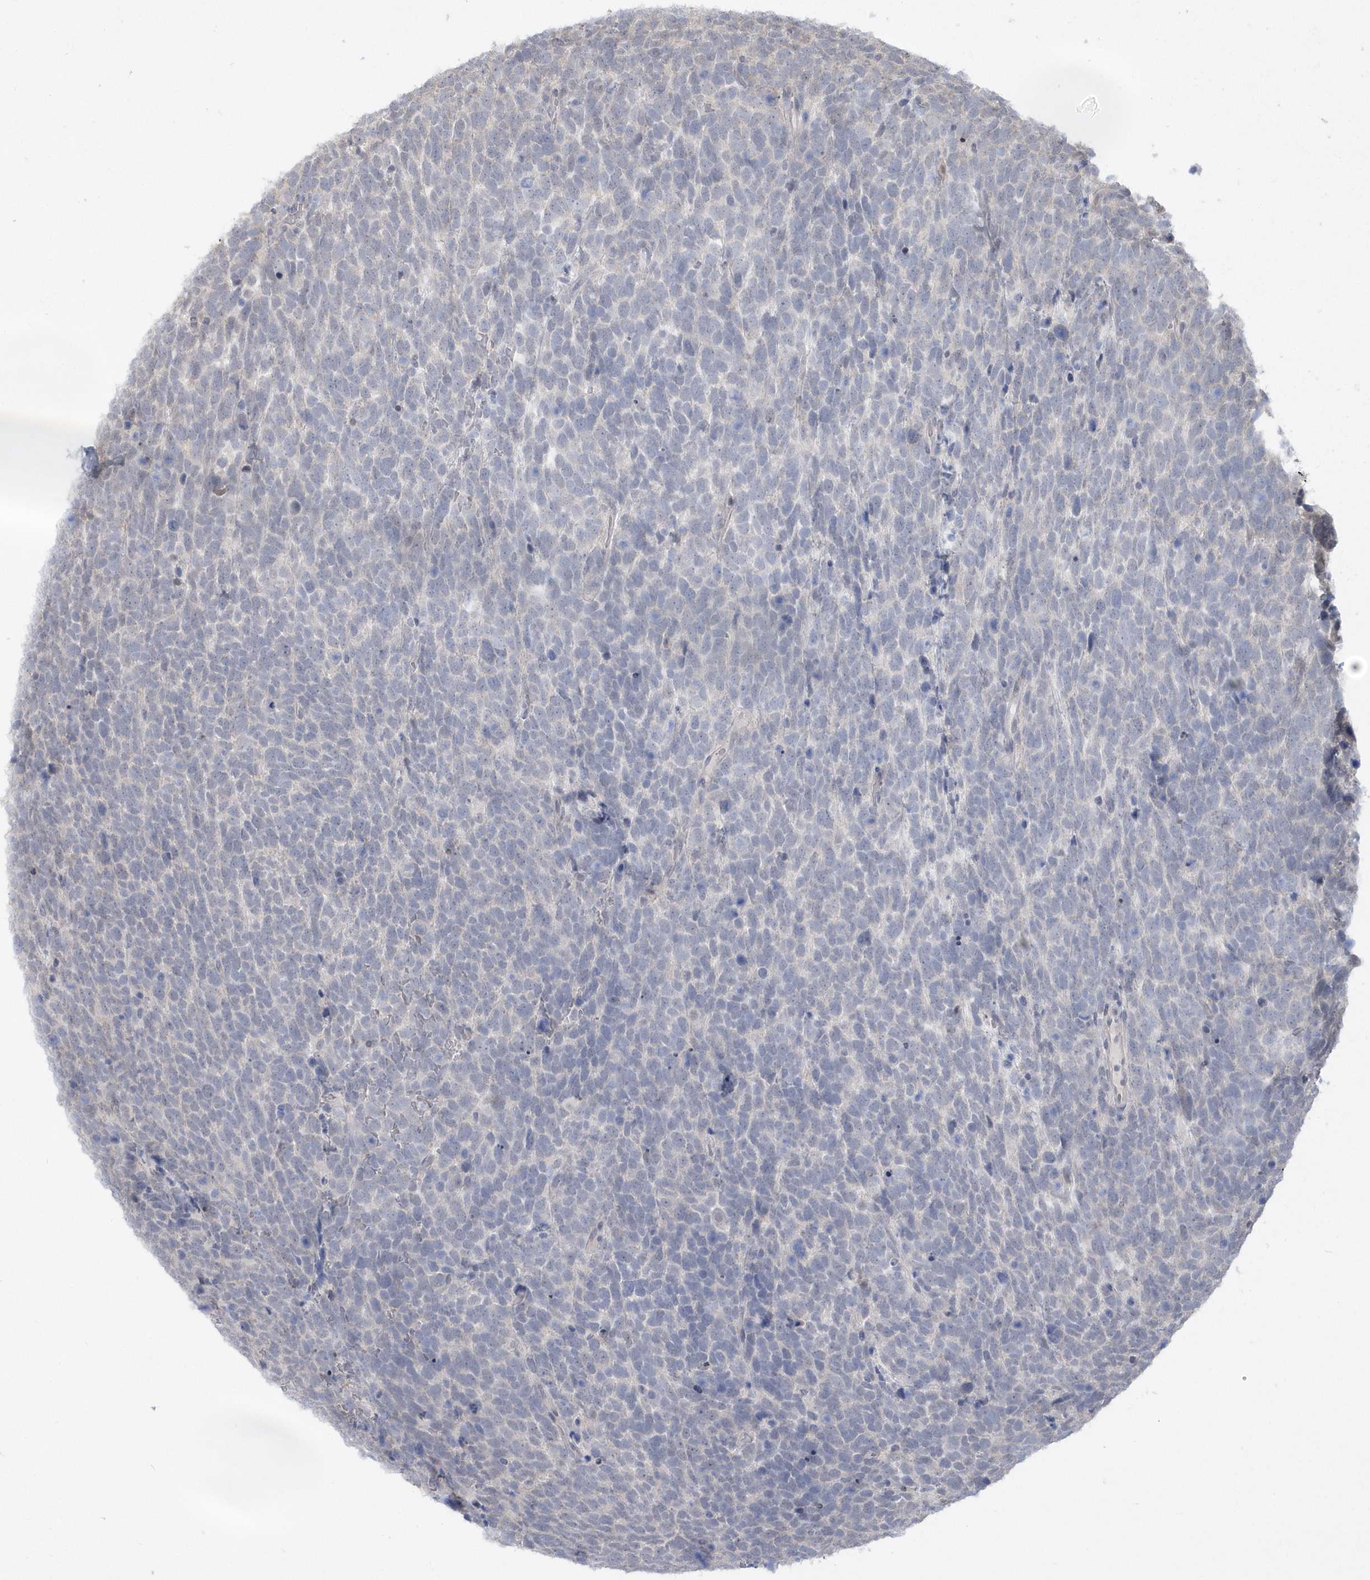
{"staining": {"intensity": "negative", "quantity": "none", "location": "none"}, "tissue": "urothelial cancer", "cell_type": "Tumor cells", "image_type": "cancer", "snomed": [{"axis": "morphology", "description": "Urothelial carcinoma, High grade"}, {"axis": "topography", "description": "Urinary bladder"}], "caption": "IHC of human urothelial cancer shows no staining in tumor cells.", "gene": "TSPEAR", "patient": {"sex": "female", "age": 82}}